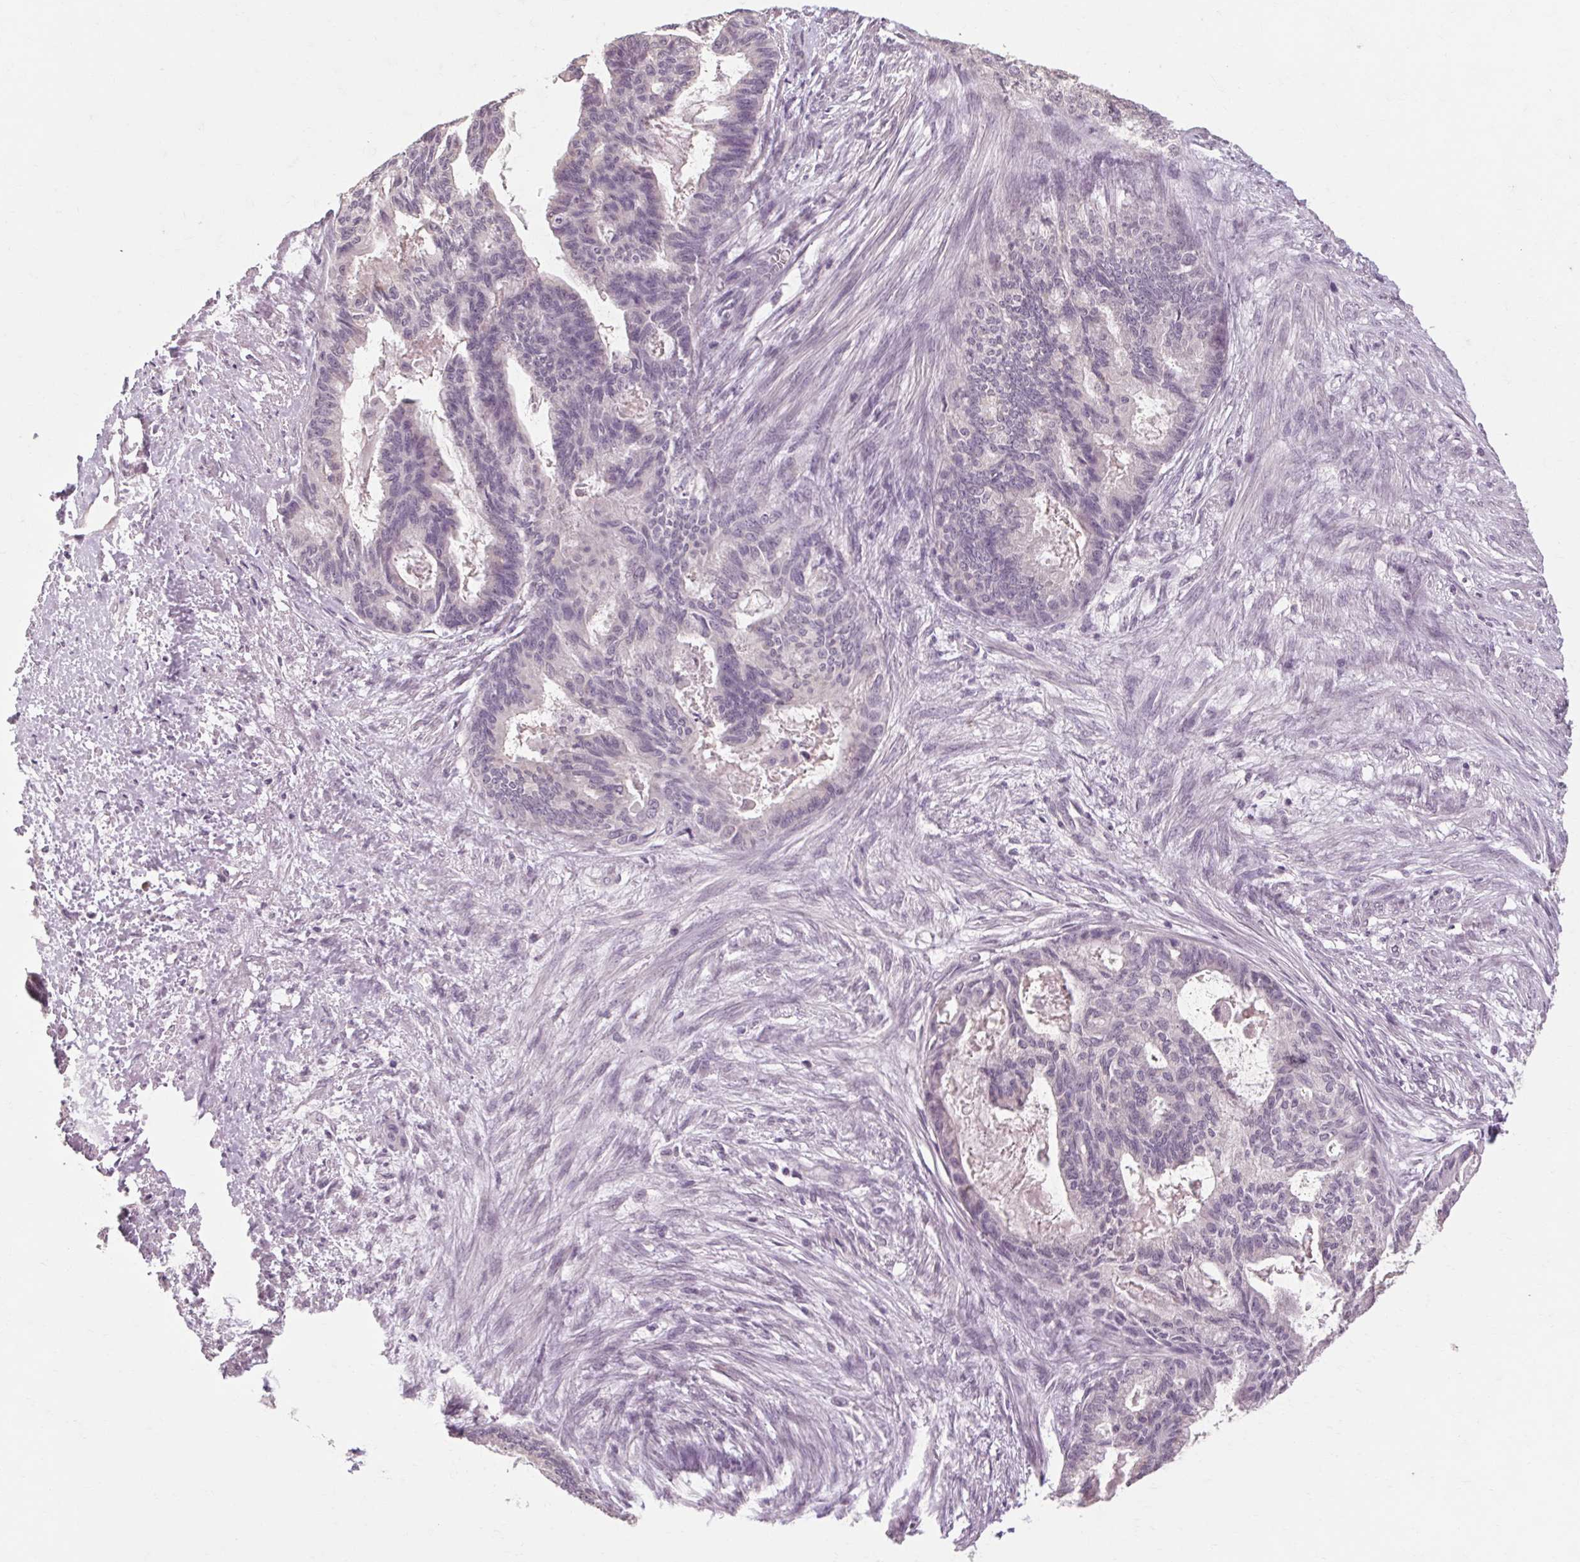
{"staining": {"intensity": "negative", "quantity": "none", "location": "none"}, "tissue": "endometrial cancer", "cell_type": "Tumor cells", "image_type": "cancer", "snomed": [{"axis": "morphology", "description": "Adenocarcinoma, NOS"}, {"axis": "topography", "description": "Endometrium"}], "caption": "Endometrial cancer was stained to show a protein in brown. There is no significant staining in tumor cells.", "gene": "POMC", "patient": {"sex": "female", "age": 86}}